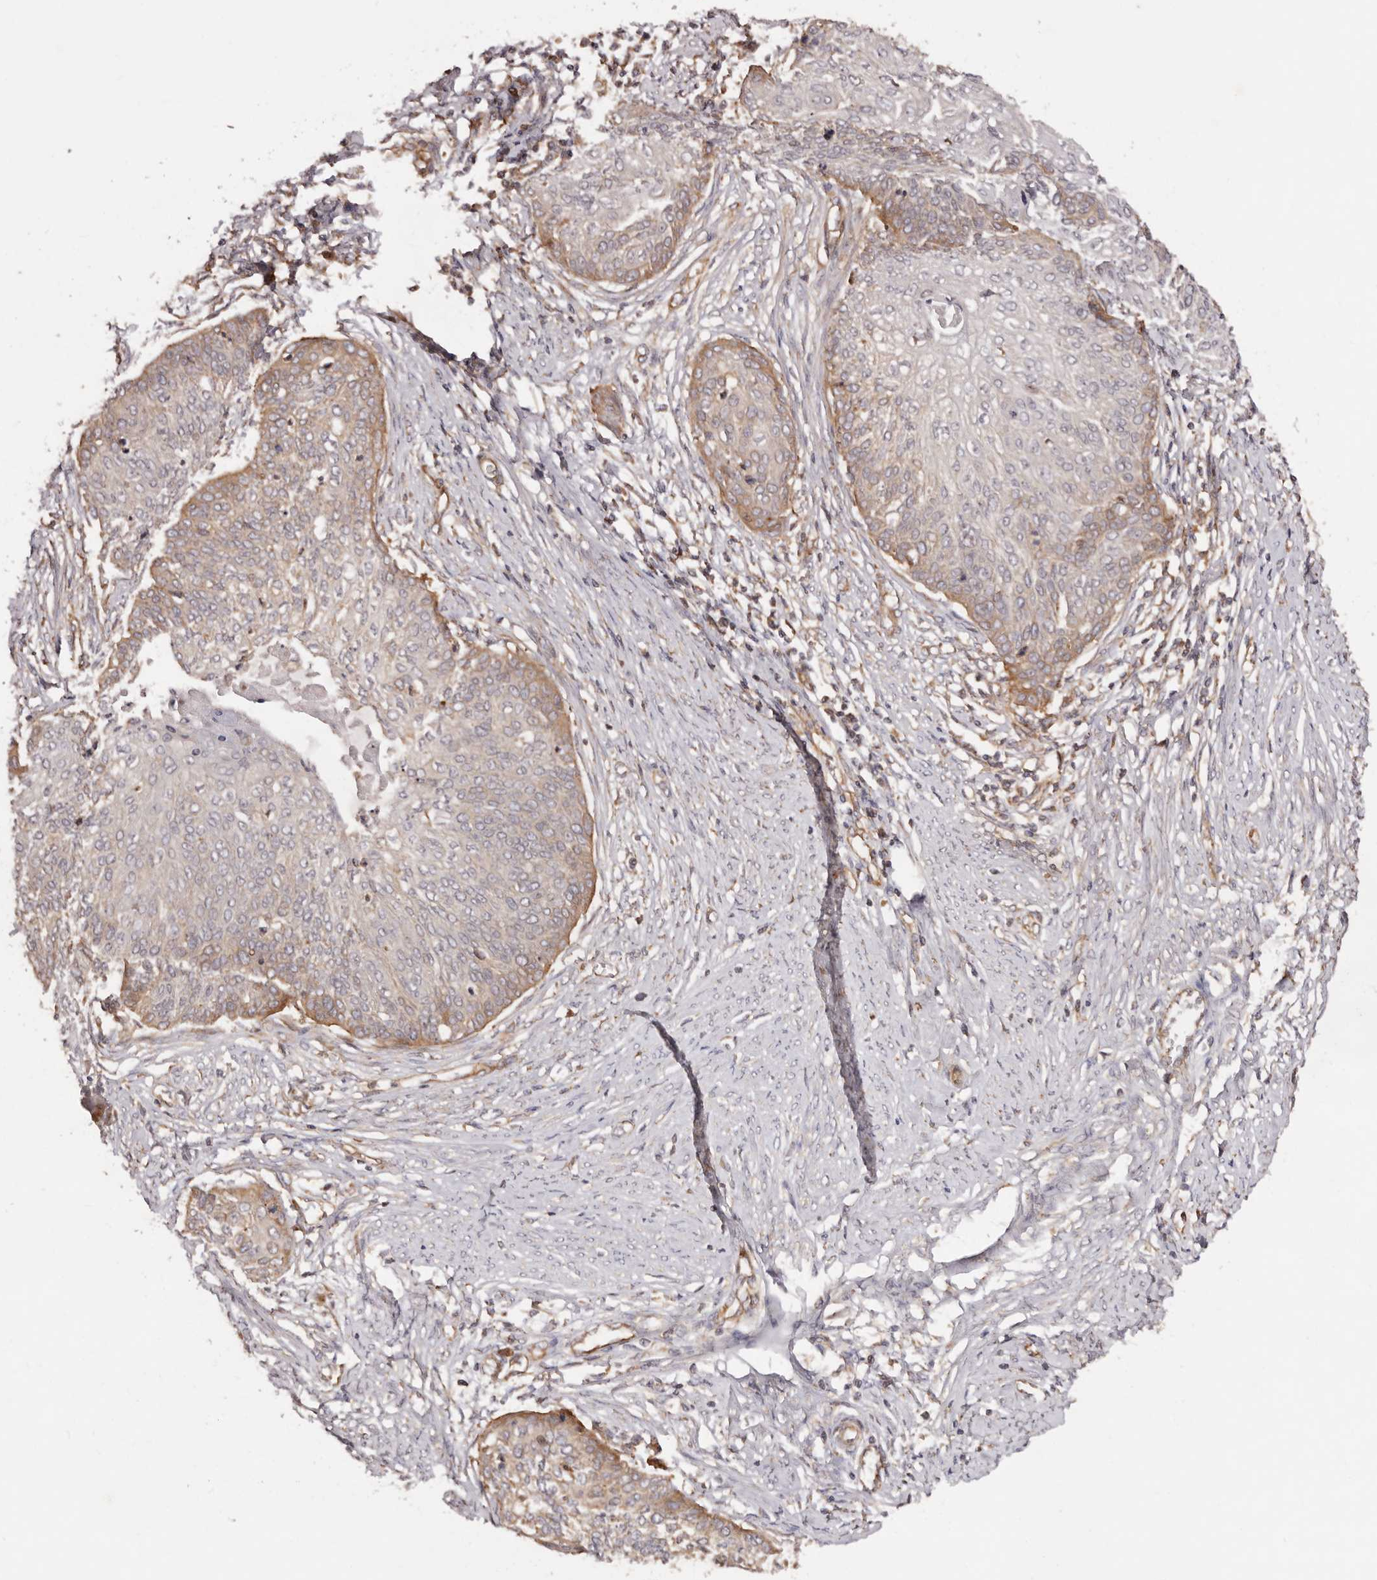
{"staining": {"intensity": "weak", "quantity": "25%-75%", "location": "cytoplasmic/membranous"}, "tissue": "cervical cancer", "cell_type": "Tumor cells", "image_type": "cancer", "snomed": [{"axis": "morphology", "description": "Squamous cell carcinoma, NOS"}, {"axis": "topography", "description": "Cervix"}], "caption": "Immunohistochemical staining of cervical cancer shows low levels of weak cytoplasmic/membranous staining in approximately 25%-75% of tumor cells.", "gene": "RPS6", "patient": {"sex": "female", "age": 37}}